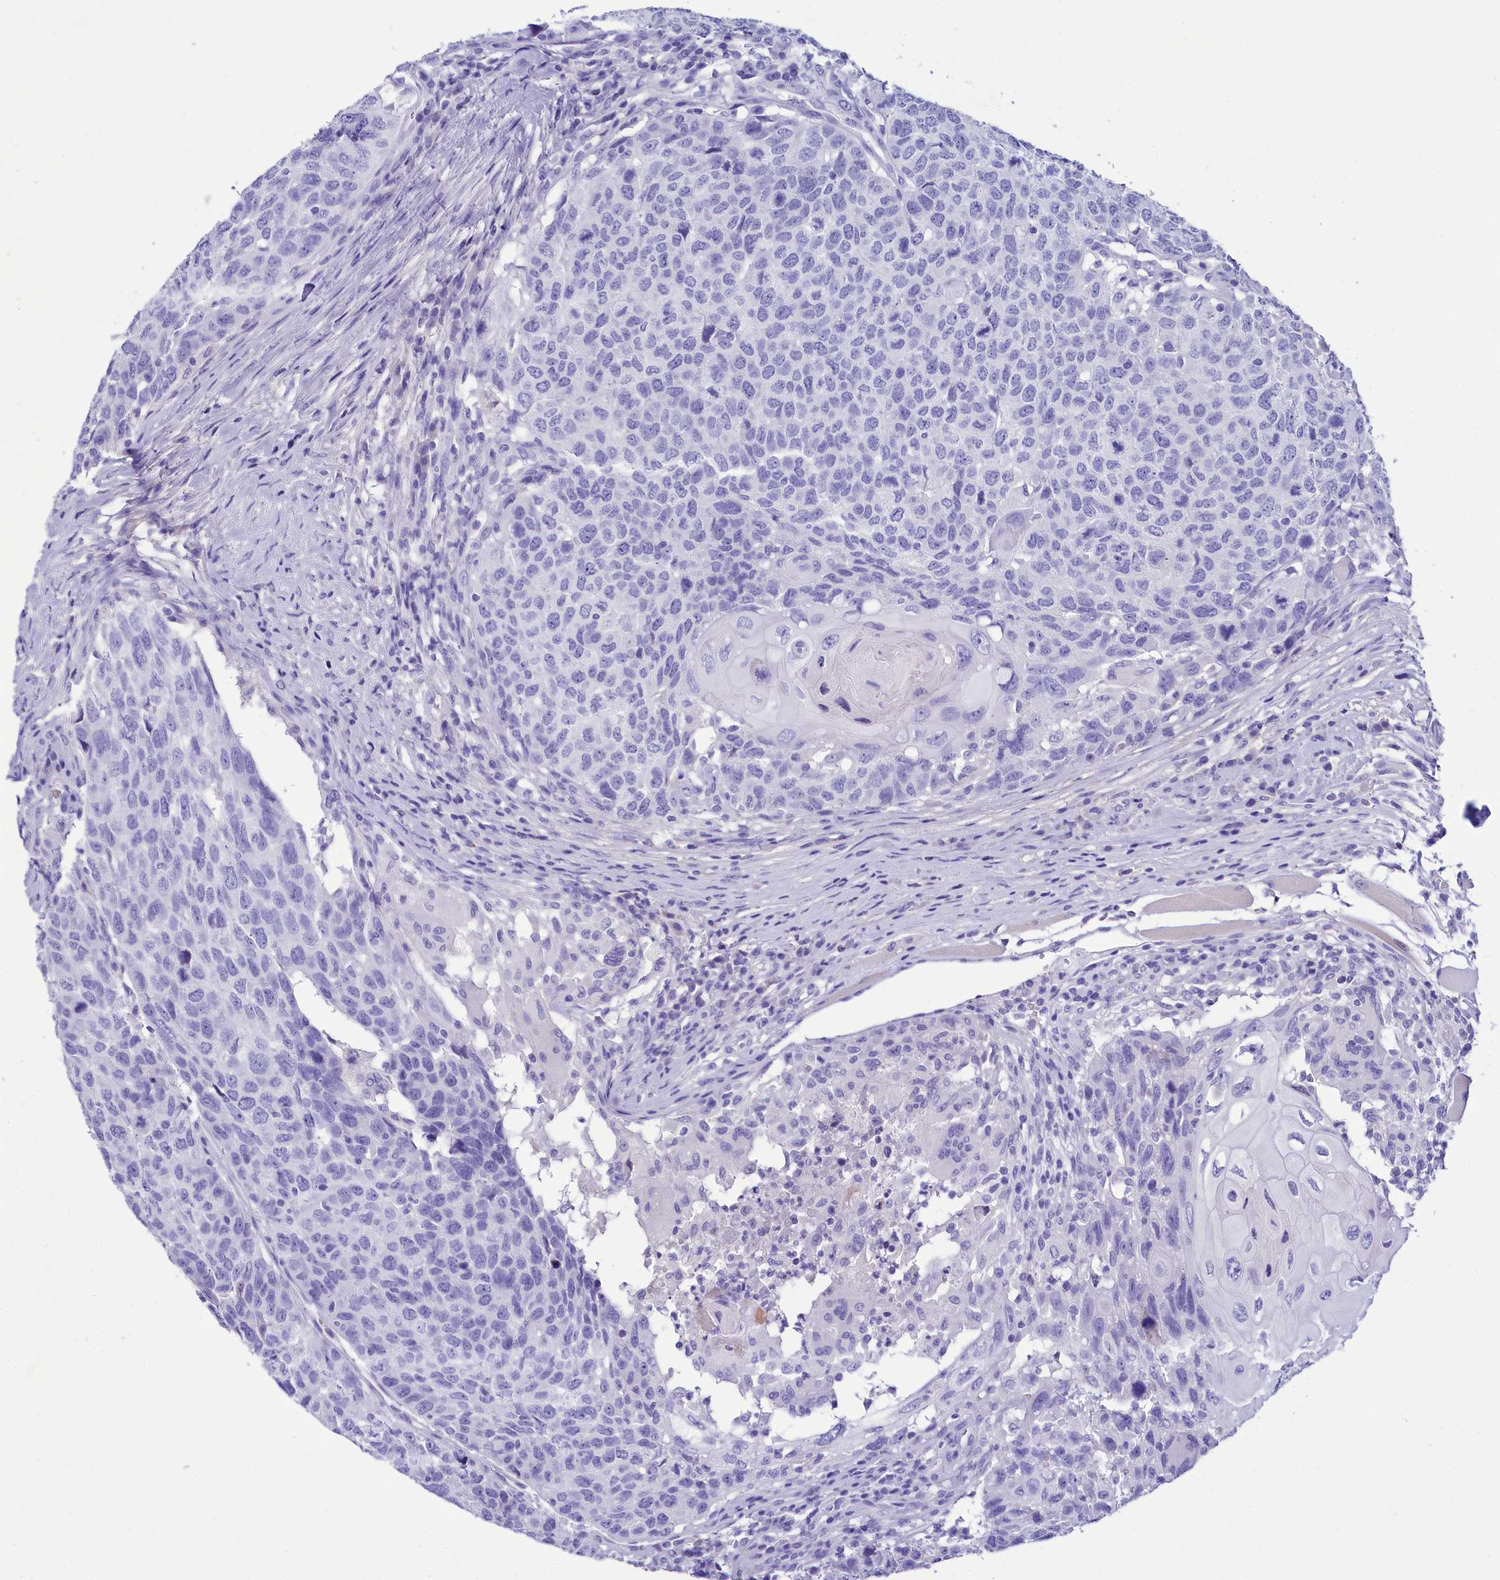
{"staining": {"intensity": "negative", "quantity": "none", "location": "none"}, "tissue": "head and neck cancer", "cell_type": "Tumor cells", "image_type": "cancer", "snomed": [{"axis": "morphology", "description": "Squamous cell carcinoma, NOS"}, {"axis": "topography", "description": "Head-Neck"}], "caption": "Head and neck squamous cell carcinoma was stained to show a protein in brown. There is no significant expression in tumor cells. (Immunohistochemistry (ihc), brightfield microscopy, high magnification).", "gene": "TTC36", "patient": {"sex": "male", "age": 66}}